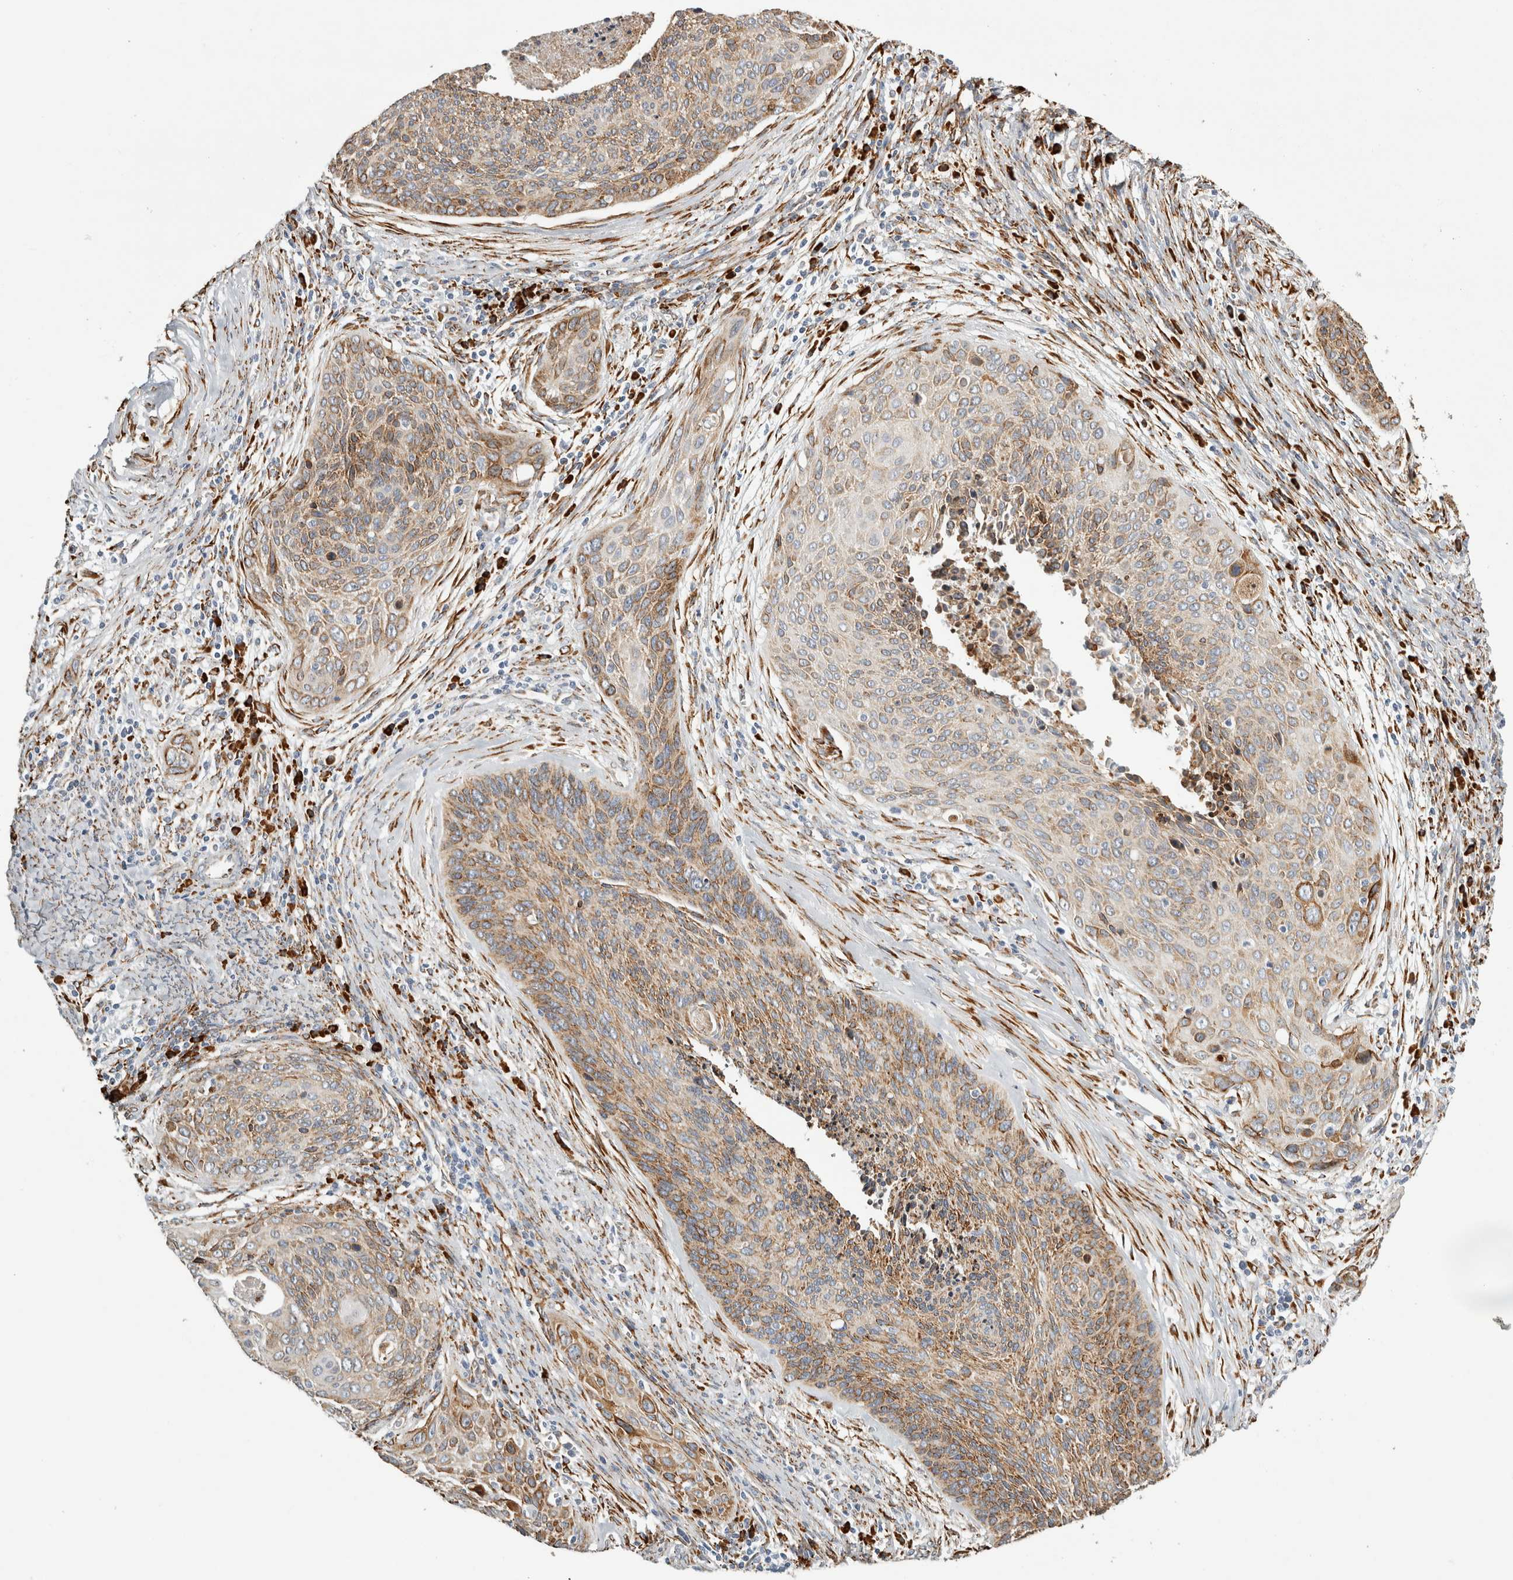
{"staining": {"intensity": "moderate", "quantity": ">75%", "location": "cytoplasmic/membranous"}, "tissue": "cervical cancer", "cell_type": "Tumor cells", "image_type": "cancer", "snomed": [{"axis": "morphology", "description": "Squamous cell carcinoma, NOS"}, {"axis": "topography", "description": "Cervix"}], "caption": "Immunohistochemical staining of squamous cell carcinoma (cervical) reveals moderate cytoplasmic/membranous protein positivity in approximately >75% of tumor cells.", "gene": "OSTN", "patient": {"sex": "female", "age": 55}}